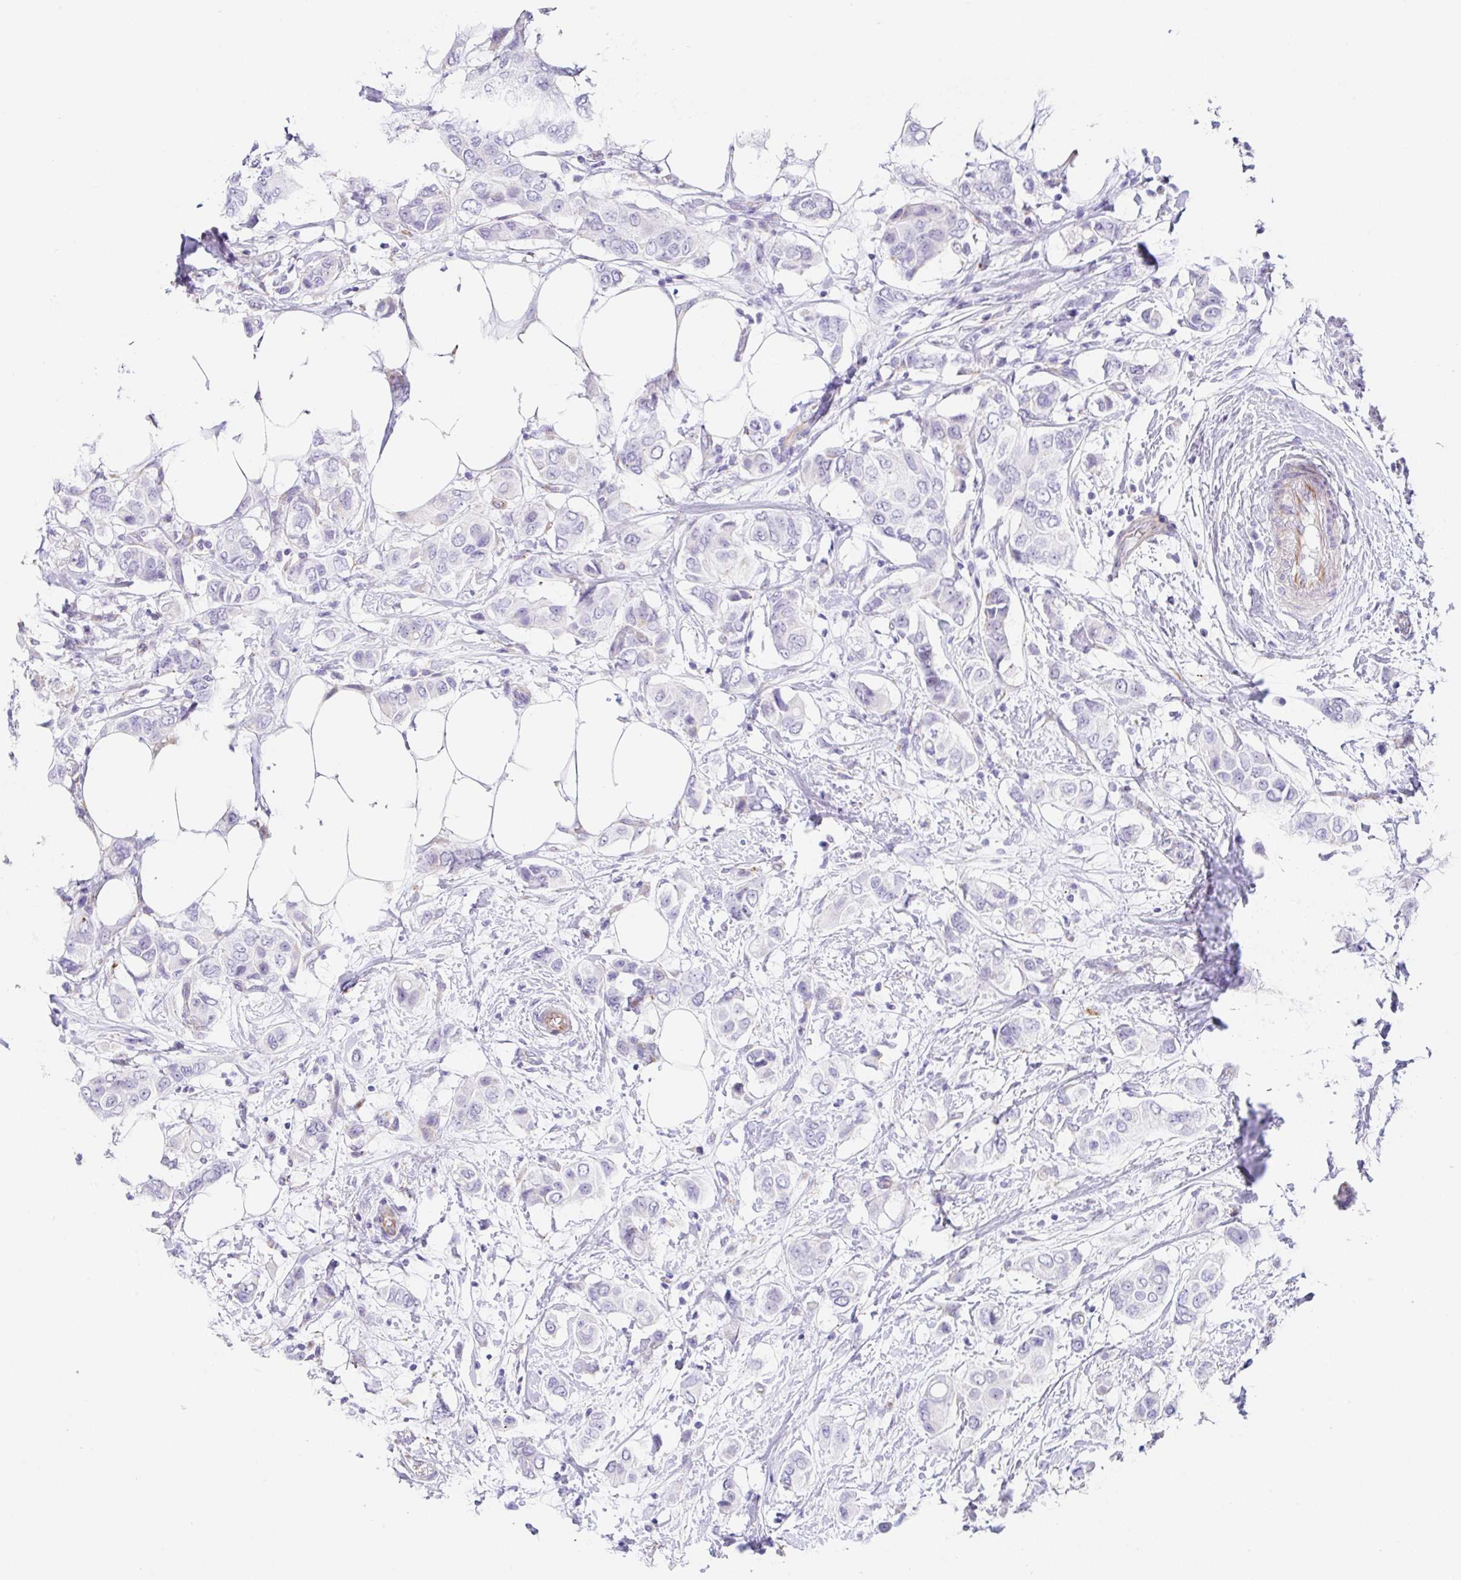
{"staining": {"intensity": "negative", "quantity": "none", "location": "none"}, "tissue": "breast cancer", "cell_type": "Tumor cells", "image_type": "cancer", "snomed": [{"axis": "morphology", "description": "Lobular carcinoma"}, {"axis": "topography", "description": "Breast"}], "caption": "A photomicrograph of lobular carcinoma (breast) stained for a protein exhibits no brown staining in tumor cells. (Stains: DAB IHC with hematoxylin counter stain, Microscopy: brightfield microscopy at high magnification).", "gene": "DKK4", "patient": {"sex": "female", "age": 51}}